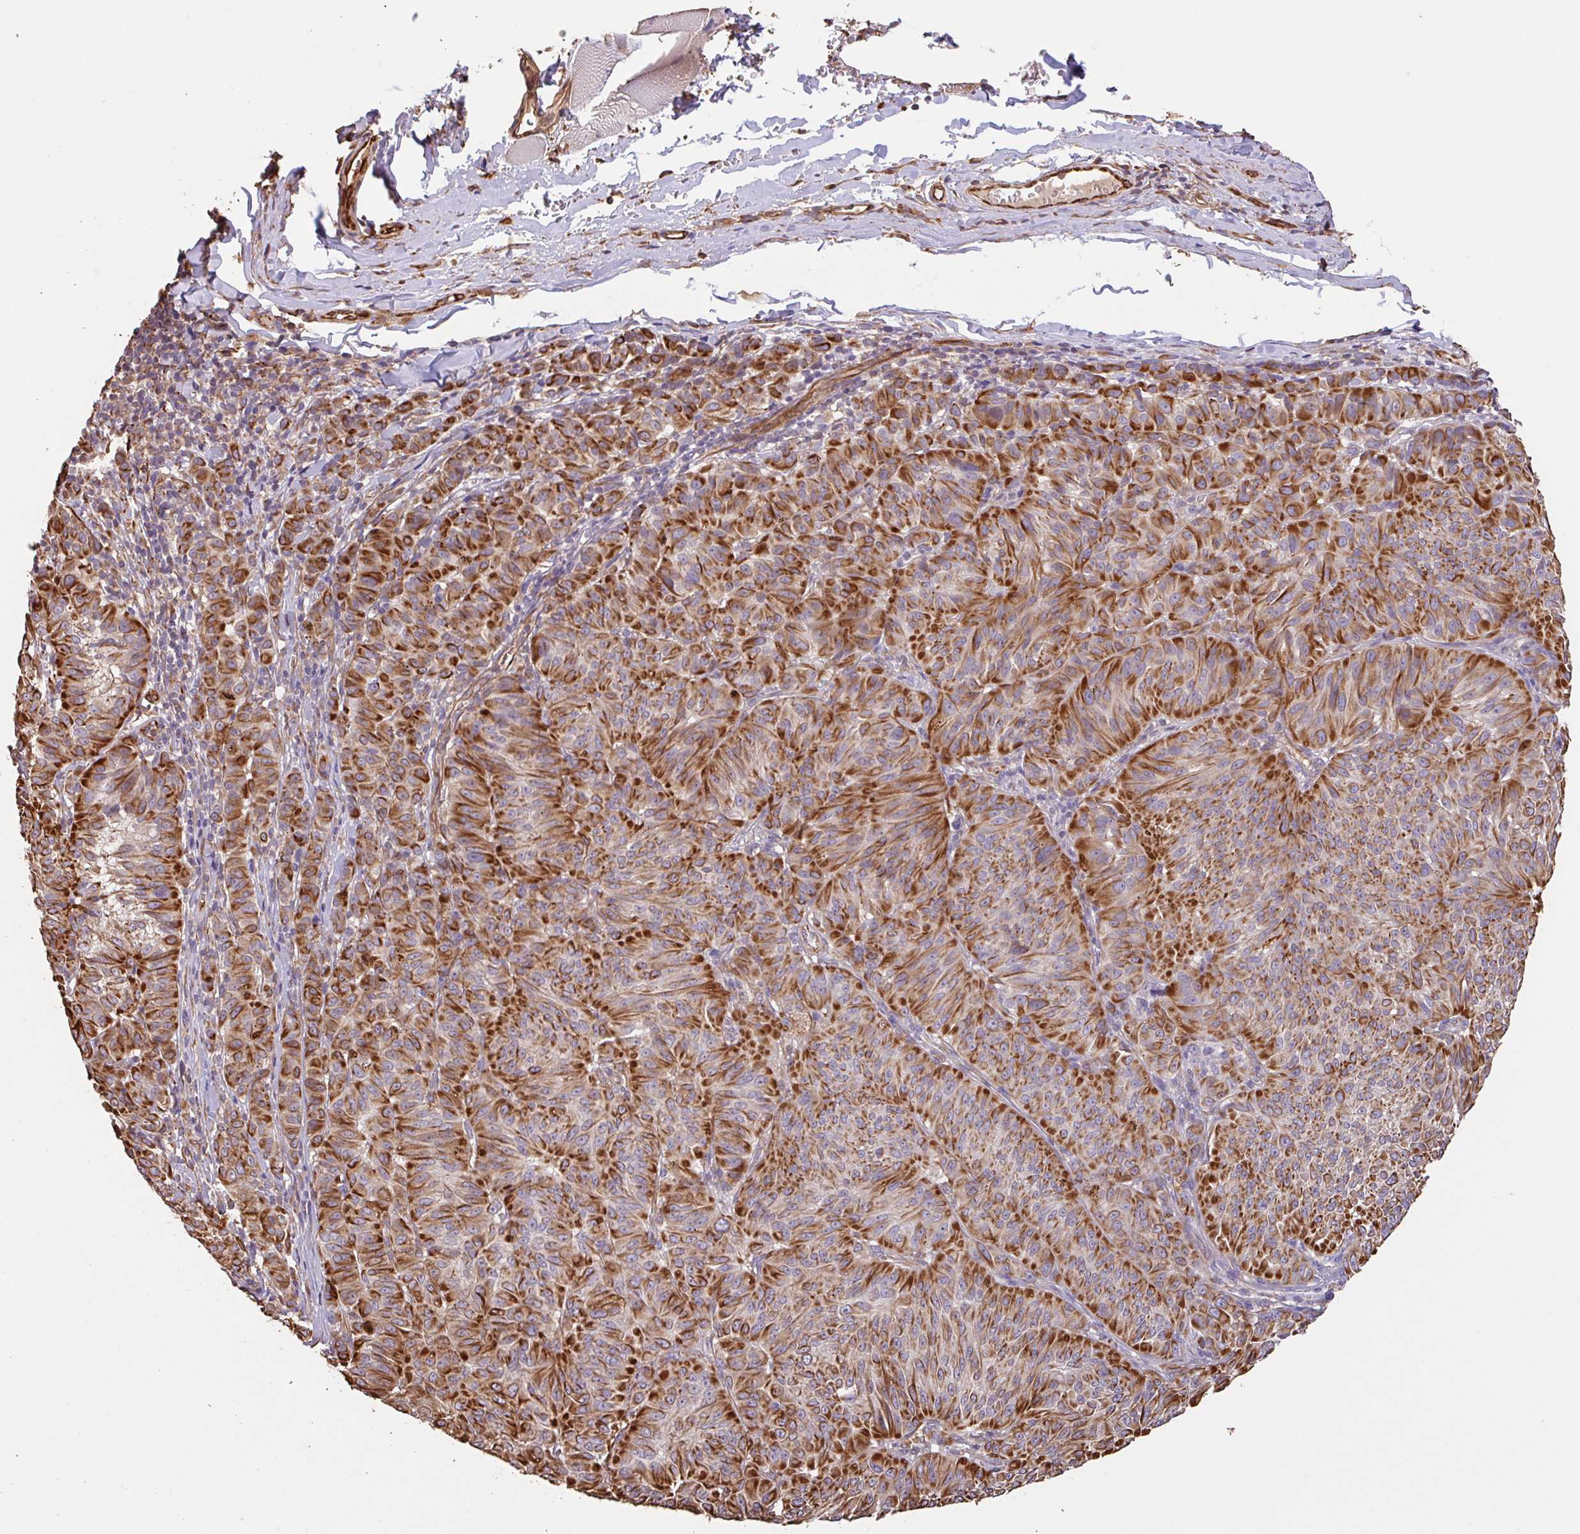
{"staining": {"intensity": "strong", "quantity": ">75%", "location": "cytoplasmic/membranous"}, "tissue": "melanoma", "cell_type": "Tumor cells", "image_type": "cancer", "snomed": [{"axis": "morphology", "description": "Malignant melanoma, NOS"}, {"axis": "topography", "description": "Skin"}], "caption": "Protein staining of melanoma tissue demonstrates strong cytoplasmic/membranous staining in approximately >75% of tumor cells. (DAB IHC with brightfield microscopy, high magnification).", "gene": "ZNF790", "patient": {"sex": "female", "age": 72}}